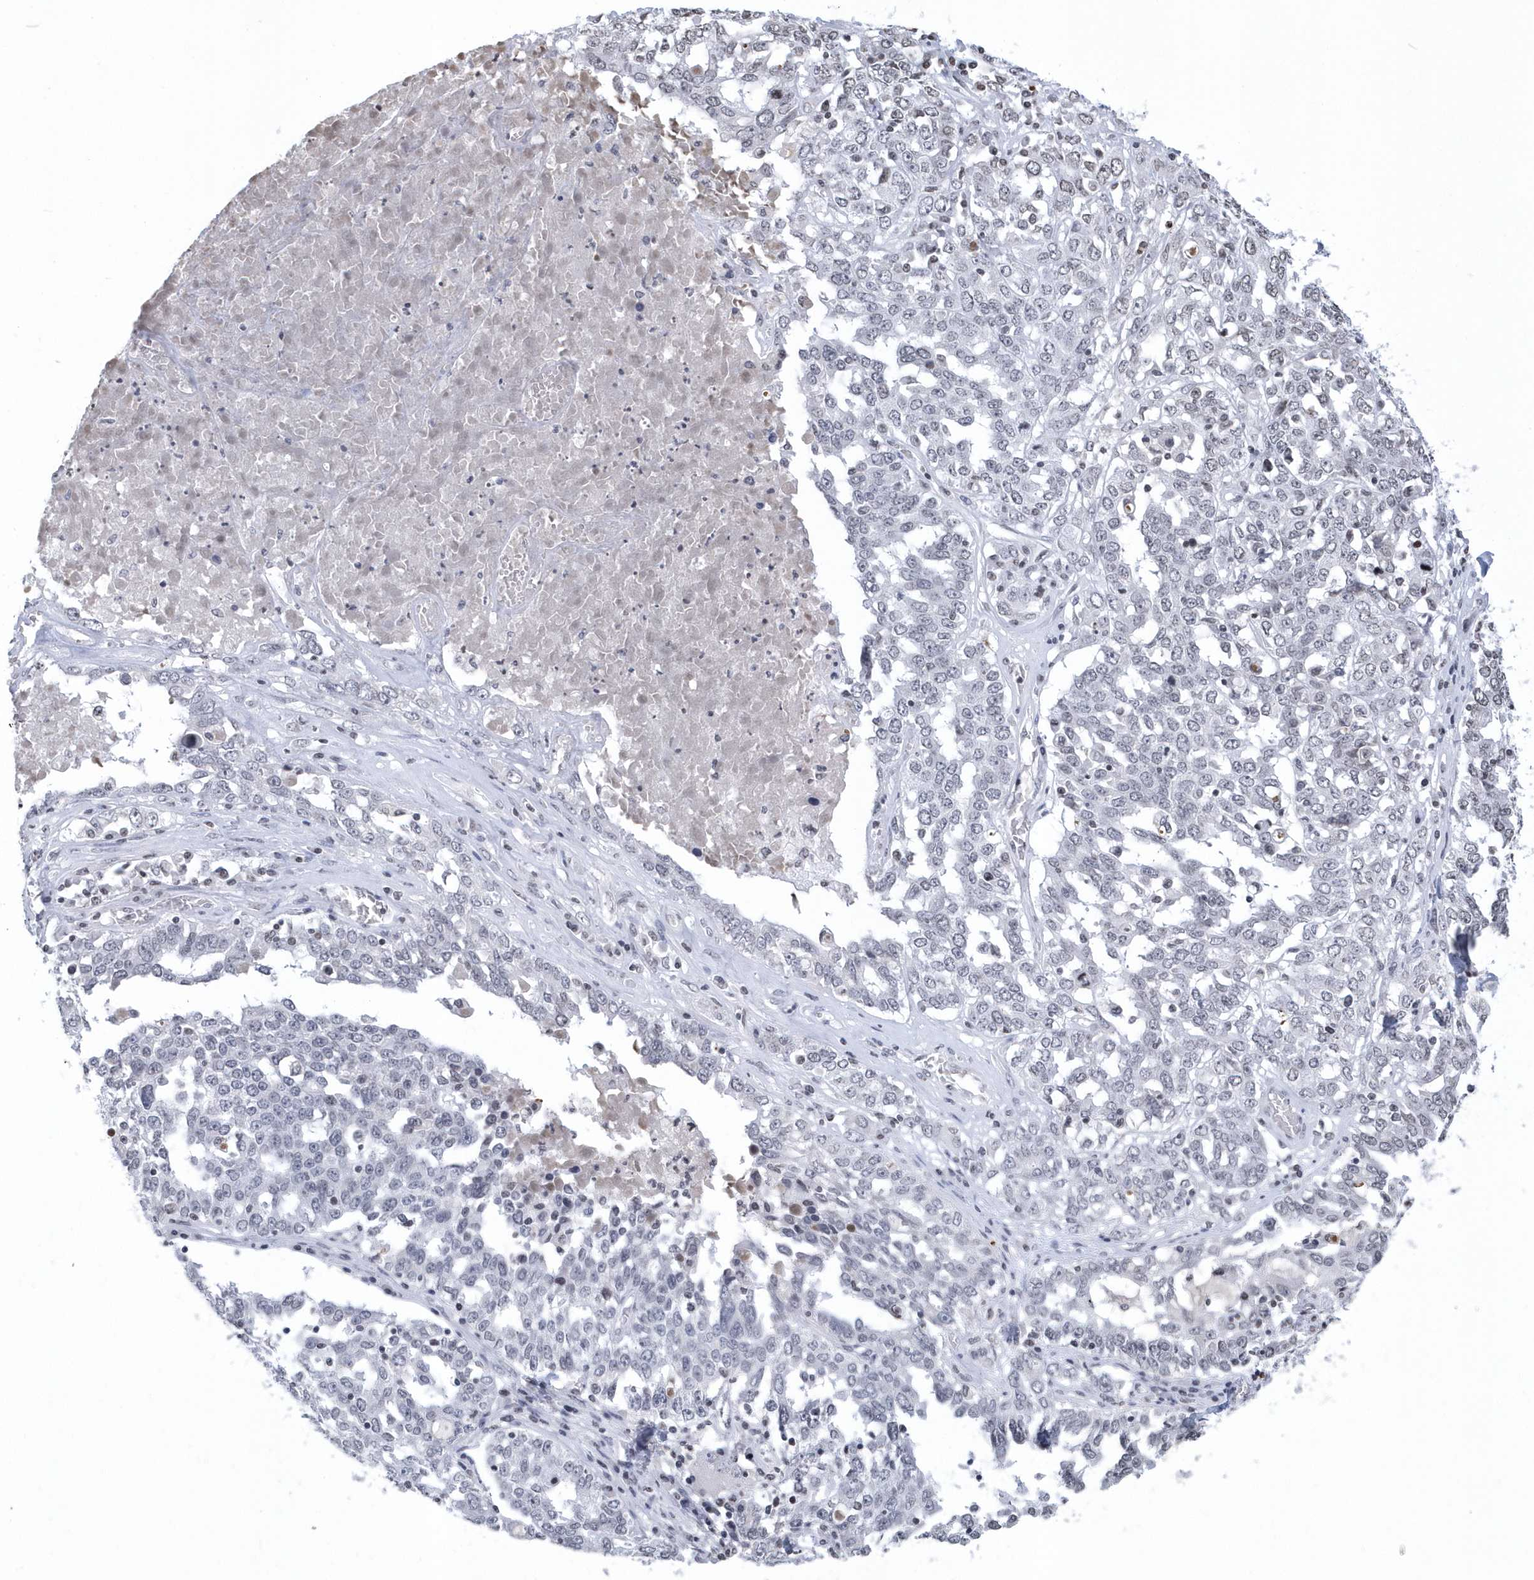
{"staining": {"intensity": "negative", "quantity": "none", "location": "none"}, "tissue": "ovarian cancer", "cell_type": "Tumor cells", "image_type": "cancer", "snomed": [{"axis": "morphology", "description": "Carcinoma, endometroid"}, {"axis": "topography", "description": "Ovary"}], "caption": "The image demonstrates no significant expression in tumor cells of ovarian cancer (endometroid carcinoma).", "gene": "VWA5B2", "patient": {"sex": "female", "age": 62}}